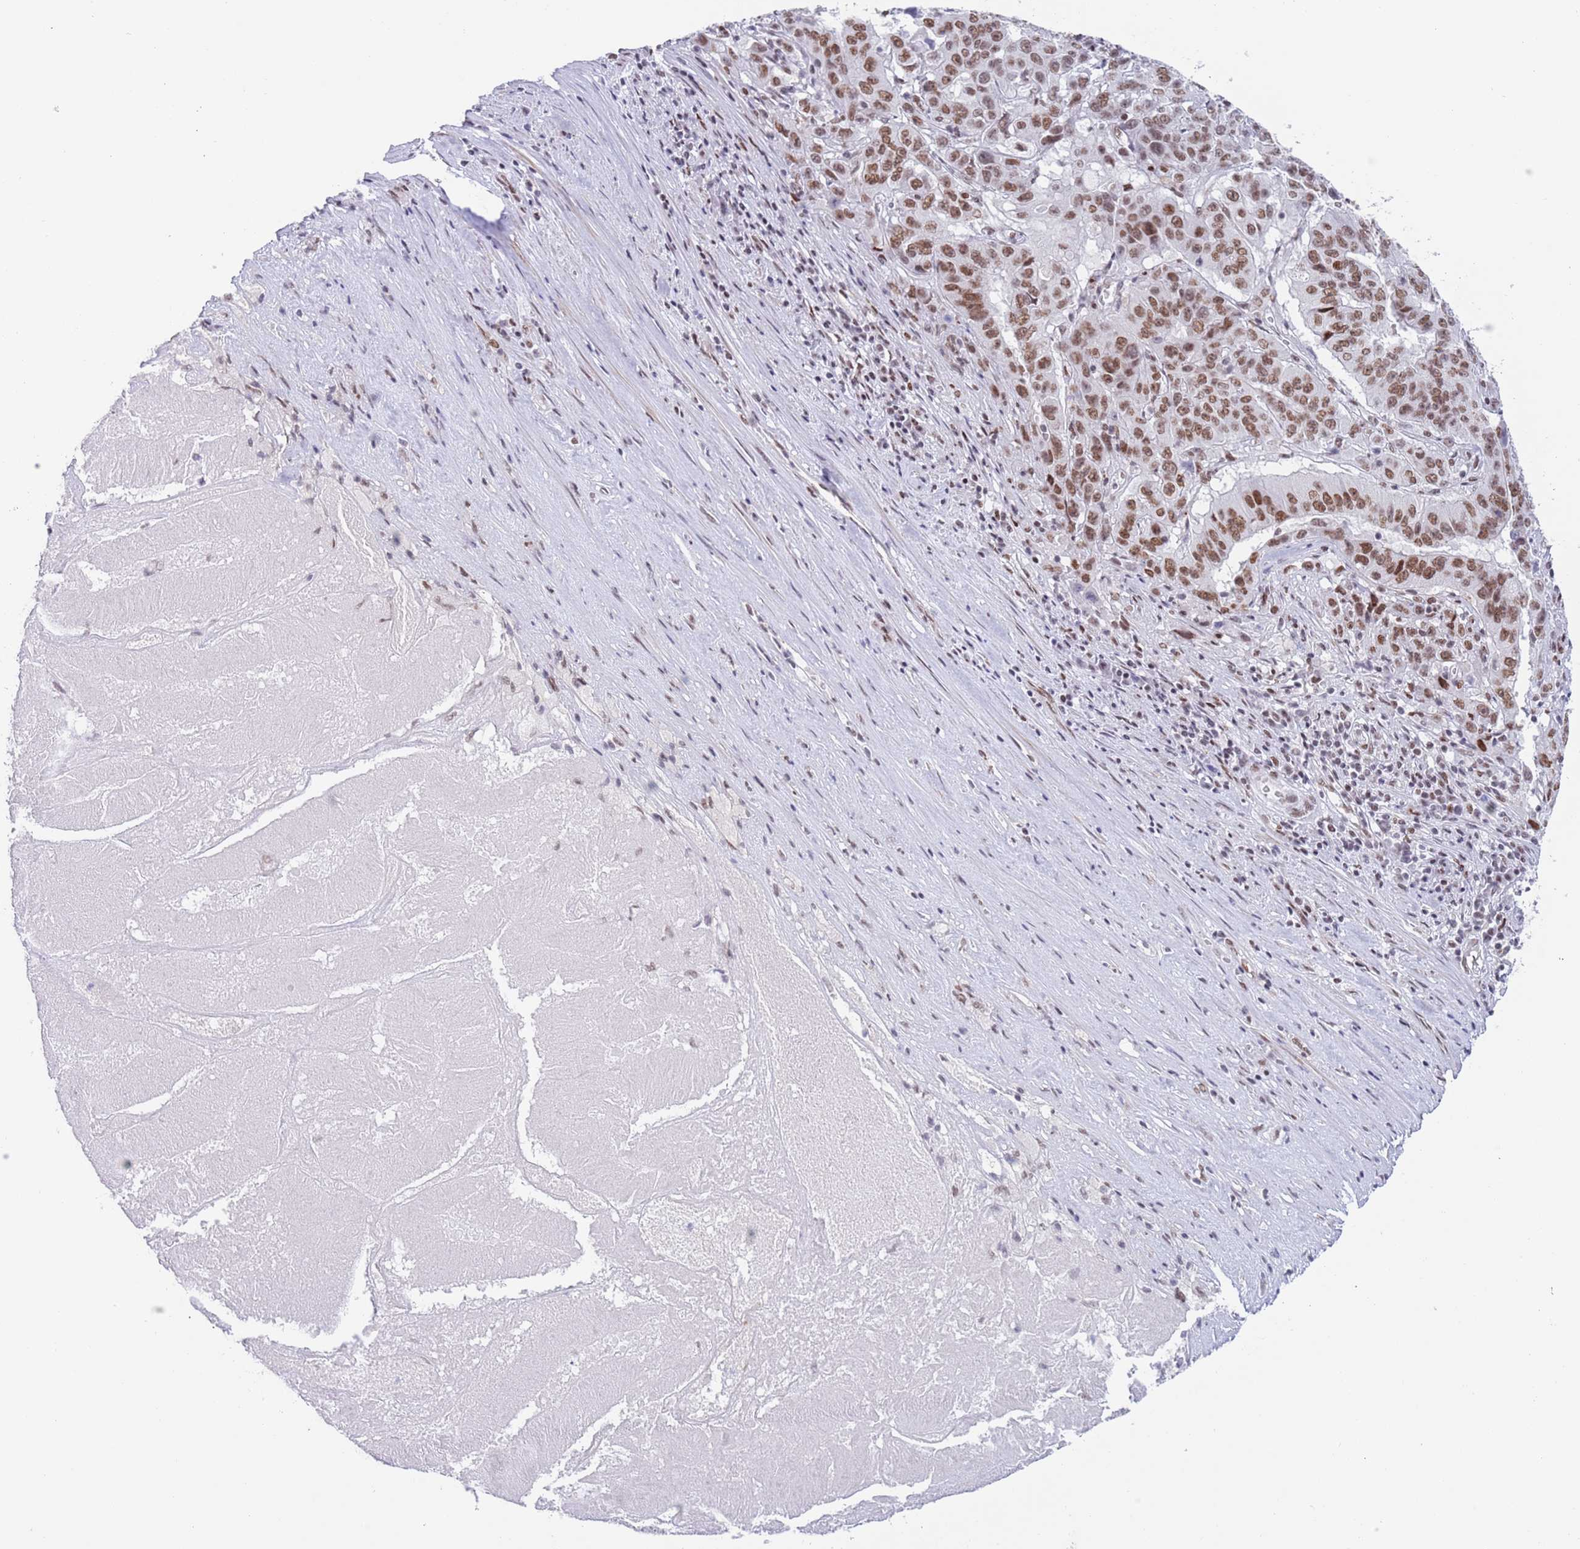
{"staining": {"intensity": "moderate", "quantity": ">75%", "location": "nuclear"}, "tissue": "pancreatic cancer", "cell_type": "Tumor cells", "image_type": "cancer", "snomed": [{"axis": "morphology", "description": "Adenocarcinoma, NOS"}, {"axis": "topography", "description": "Pancreas"}], "caption": "Immunohistochemistry staining of pancreatic cancer (adenocarcinoma), which displays medium levels of moderate nuclear staining in approximately >75% of tumor cells indicating moderate nuclear protein positivity. The staining was performed using DAB (3,3'-diaminobenzidine) (brown) for protein detection and nuclei were counterstained in hematoxylin (blue).", "gene": "ZNF382", "patient": {"sex": "male", "age": 63}}